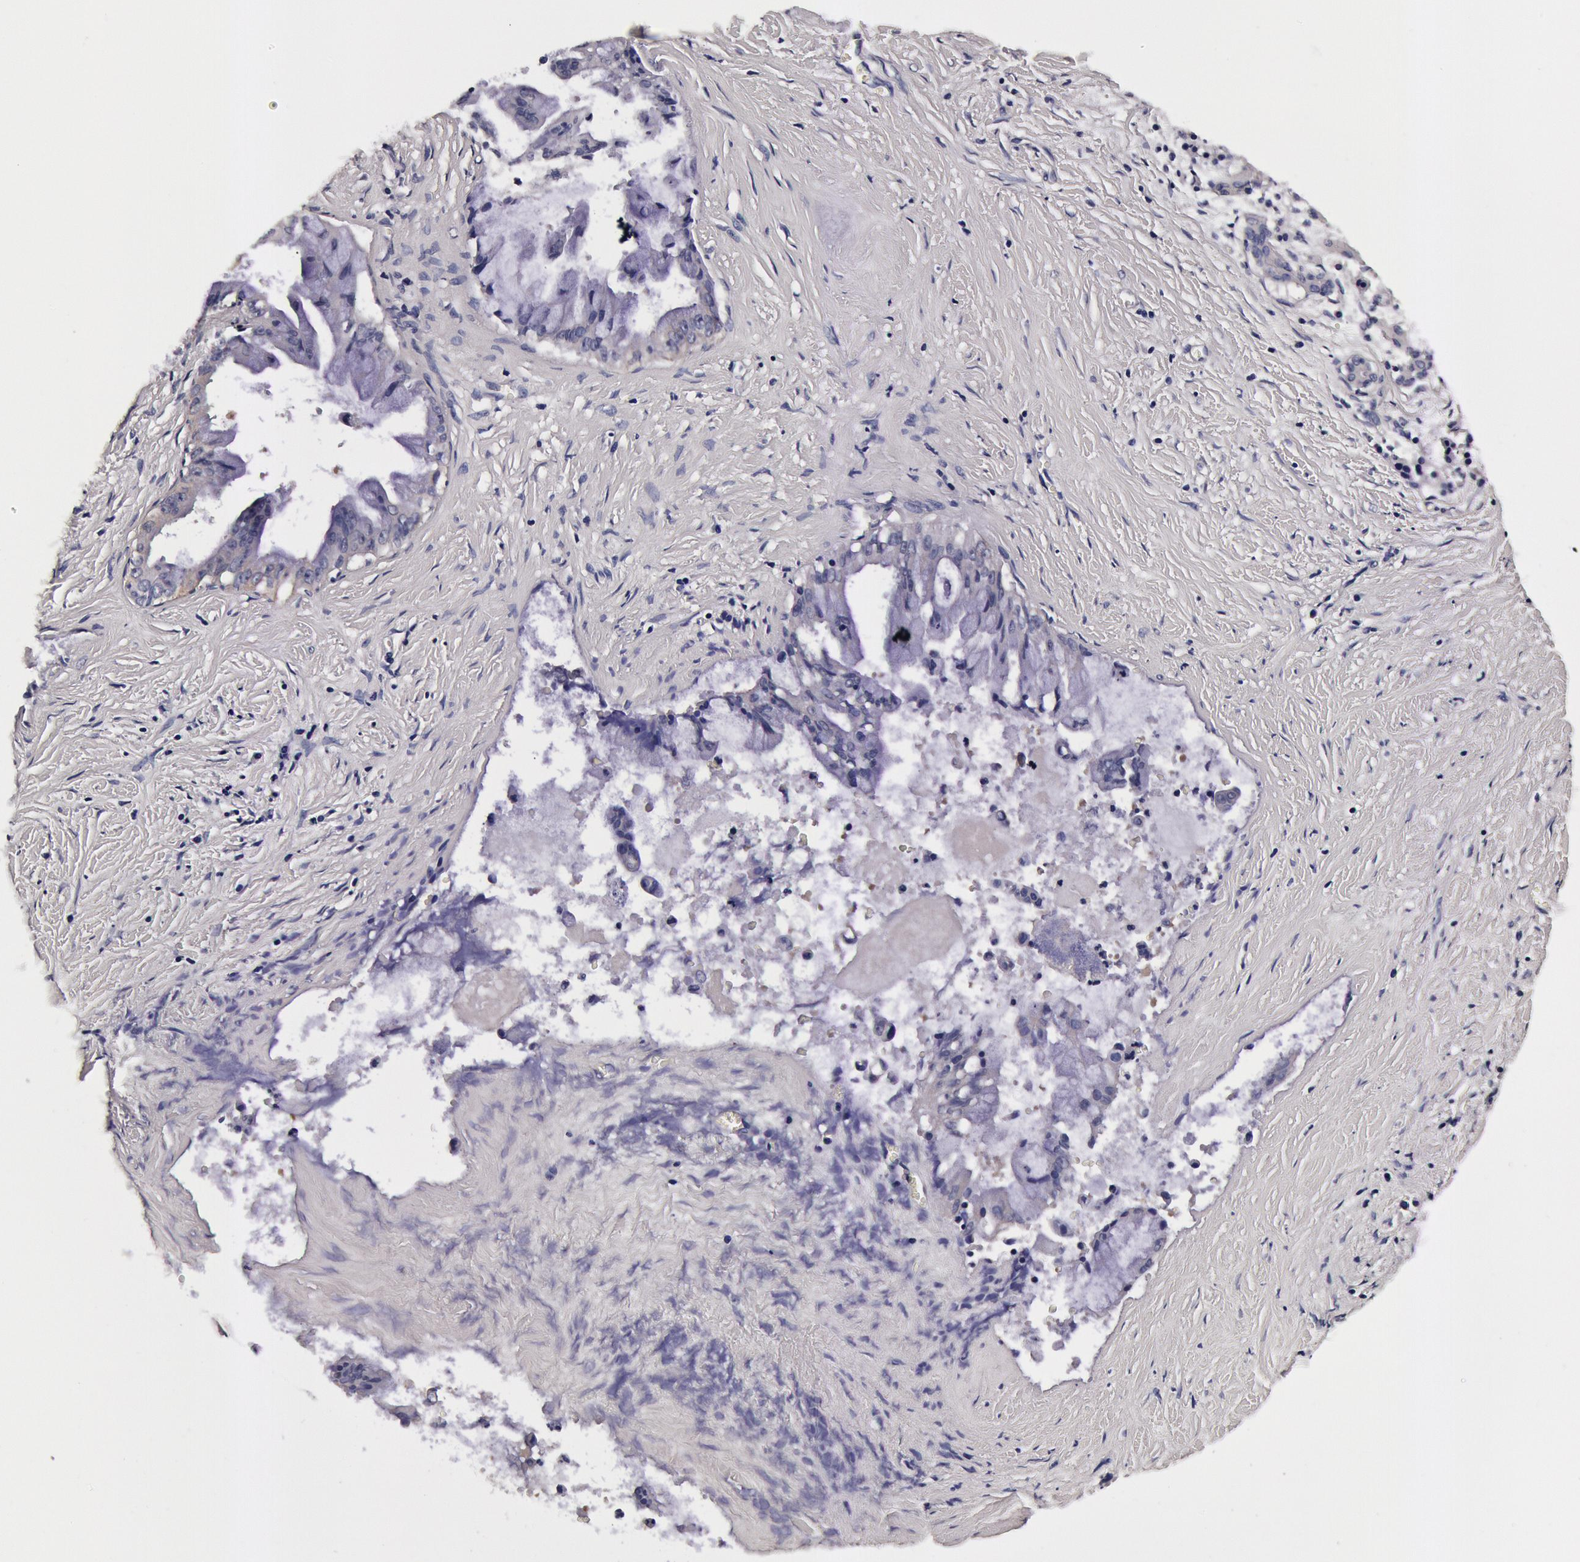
{"staining": {"intensity": "negative", "quantity": "none", "location": "none"}, "tissue": "pancreatic cancer", "cell_type": "Tumor cells", "image_type": "cancer", "snomed": [{"axis": "morphology", "description": "Adenocarcinoma, NOS"}, {"axis": "topography", "description": "Pancreas"}], "caption": "DAB (3,3'-diaminobenzidine) immunohistochemical staining of human pancreatic adenocarcinoma displays no significant positivity in tumor cells.", "gene": "CCDC22", "patient": {"sex": "male", "age": 59}}